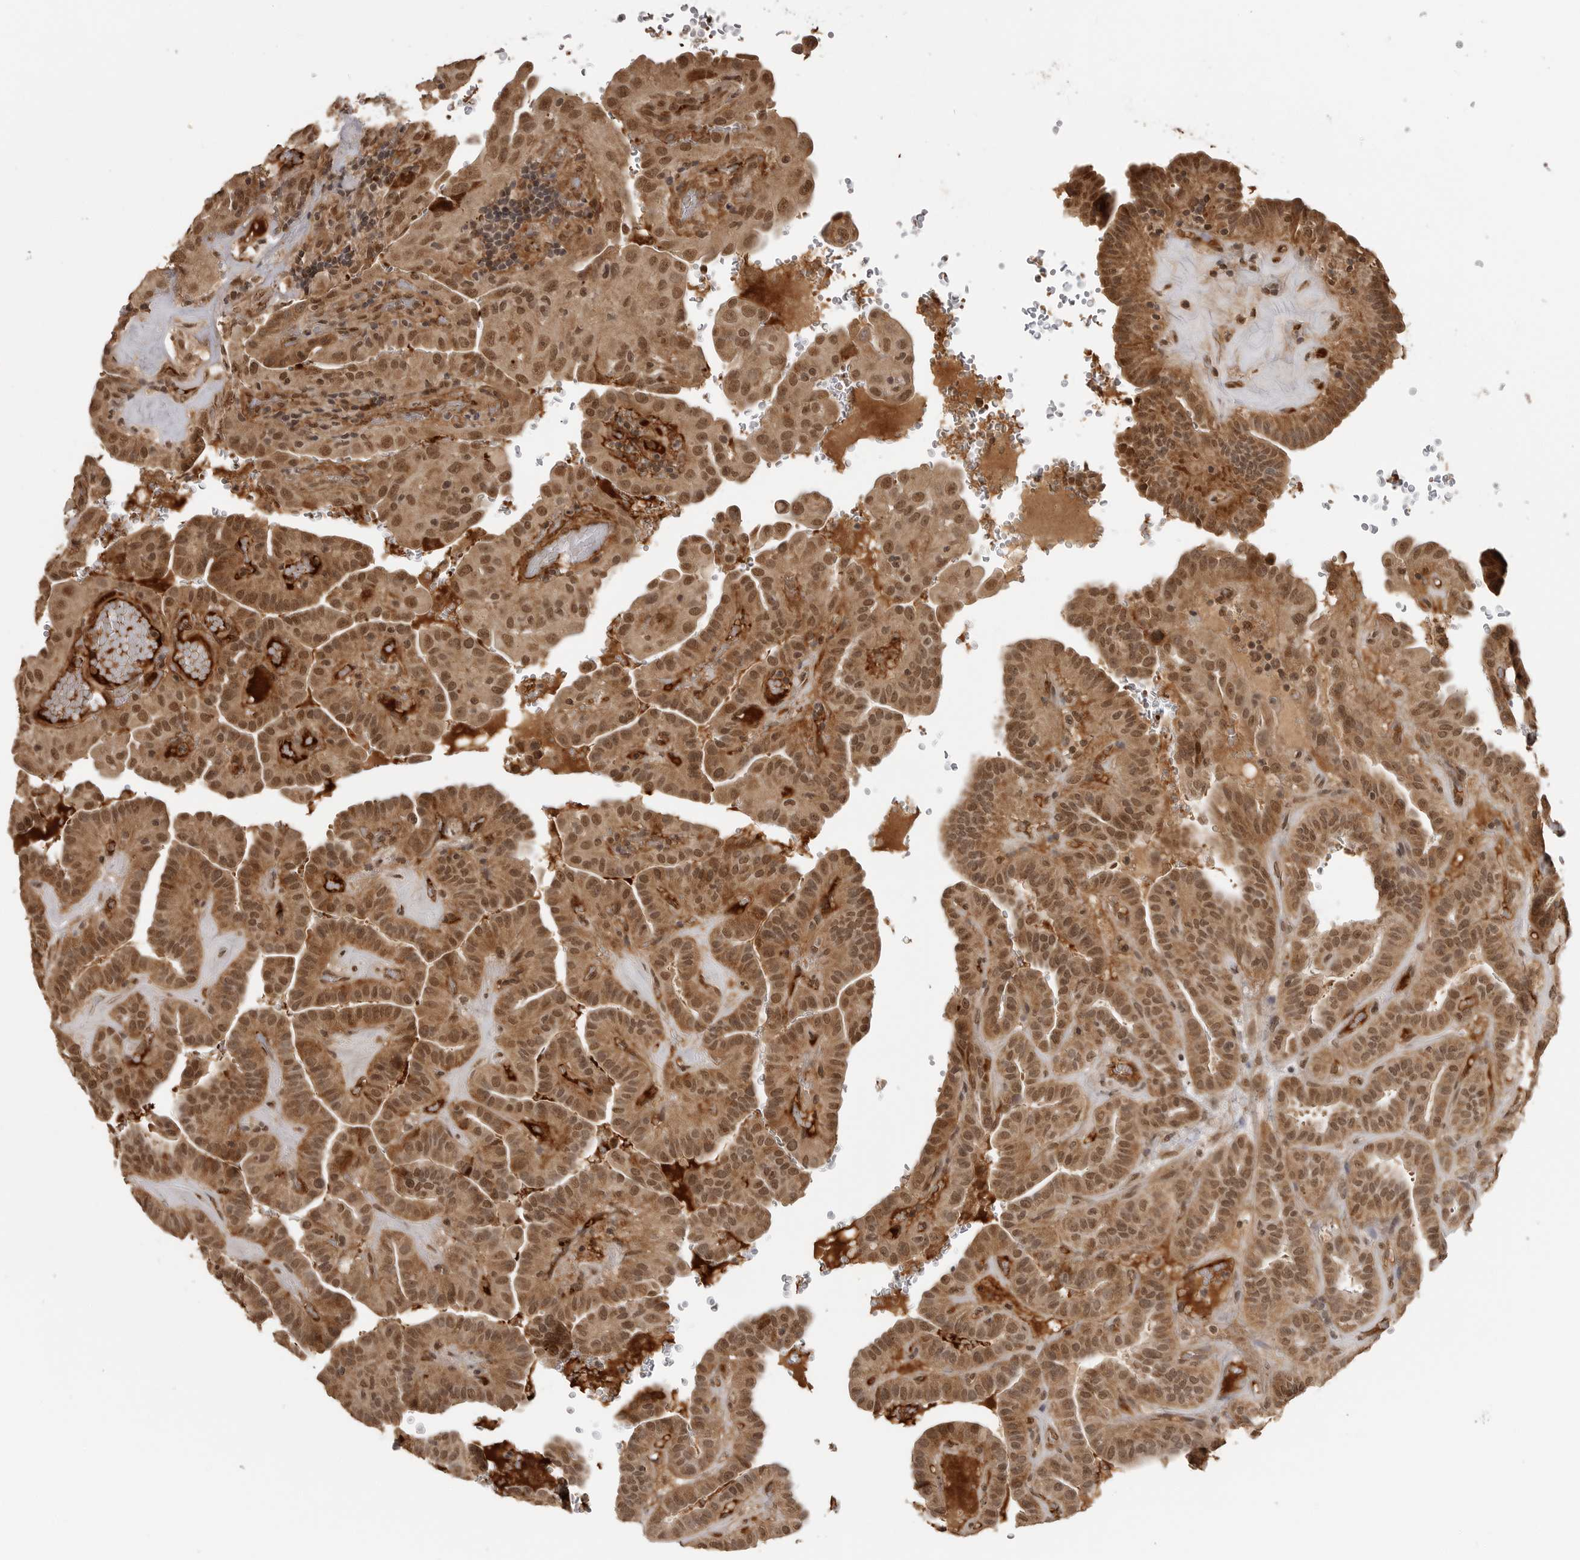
{"staining": {"intensity": "moderate", "quantity": ">75%", "location": "cytoplasmic/membranous,nuclear"}, "tissue": "thyroid cancer", "cell_type": "Tumor cells", "image_type": "cancer", "snomed": [{"axis": "morphology", "description": "Papillary adenocarcinoma, NOS"}, {"axis": "topography", "description": "Thyroid gland"}], "caption": "Thyroid cancer (papillary adenocarcinoma) stained with immunohistochemistry (IHC) reveals moderate cytoplasmic/membranous and nuclear positivity in about >75% of tumor cells.", "gene": "CLOCK", "patient": {"sex": "male", "age": 77}}